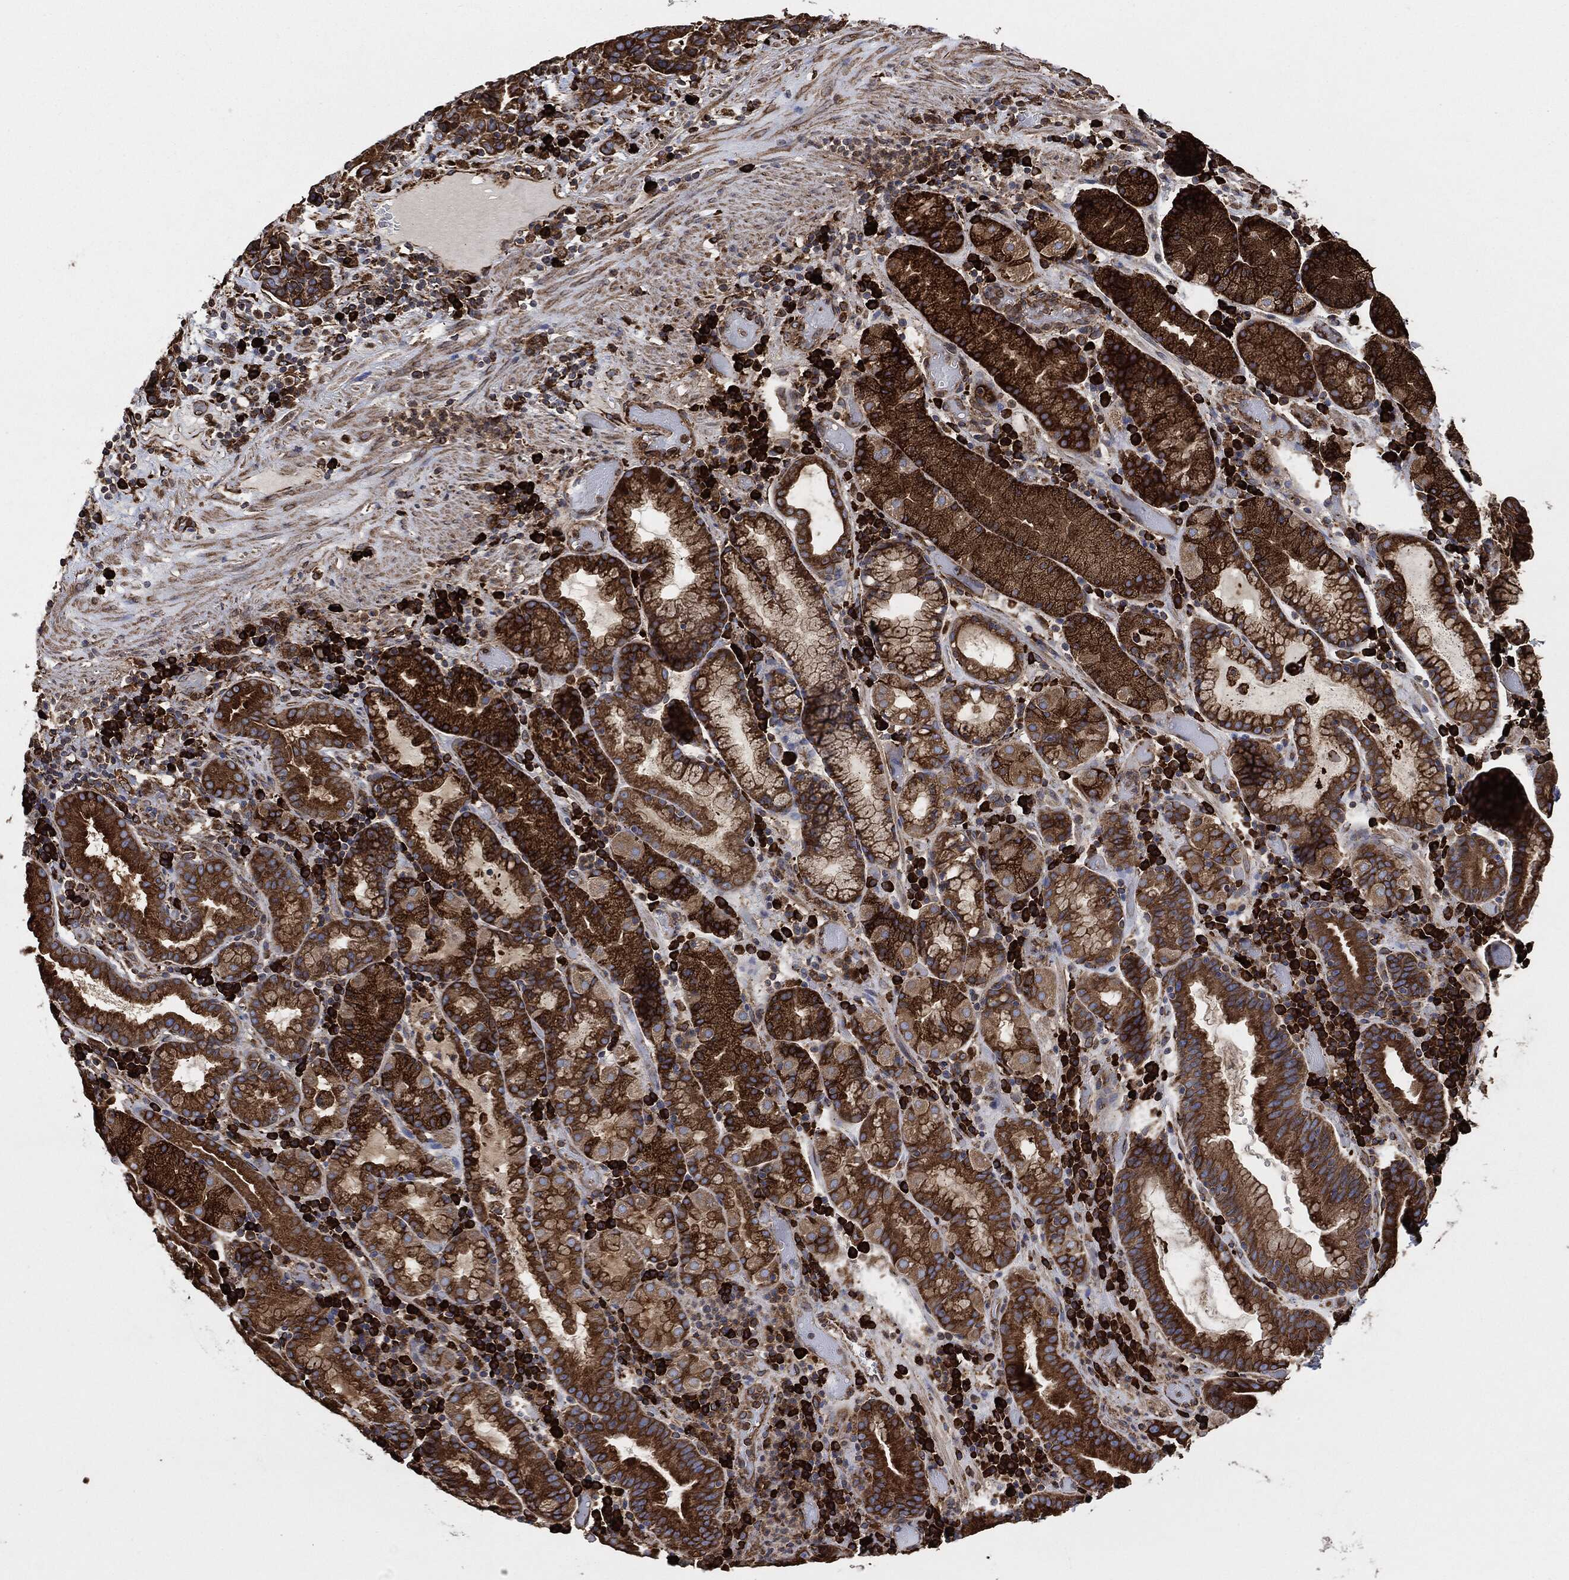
{"staining": {"intensity": "strong", "quantity": ">75%", "location": "cytoplasmic/membranous"}, "tissue": "stomach cancer", "cell_type": "Tumor cells", "image_type": "cancer", "snomed": [{"axis": "morphology", "description": "Adenocarcinoma, NOS"}, {"axis": "topography", "description": "Stomach"}], "caption": "Stomach cancer (adenocarcinoma) tissue exhibits strong cytoplasmic/membranous staining in about >75% of tumor cells The protein is shown in brown color, while the nuclei are stained blue.", "gene": "AMFR", "patient": {"sex": "male", "age": 79}}